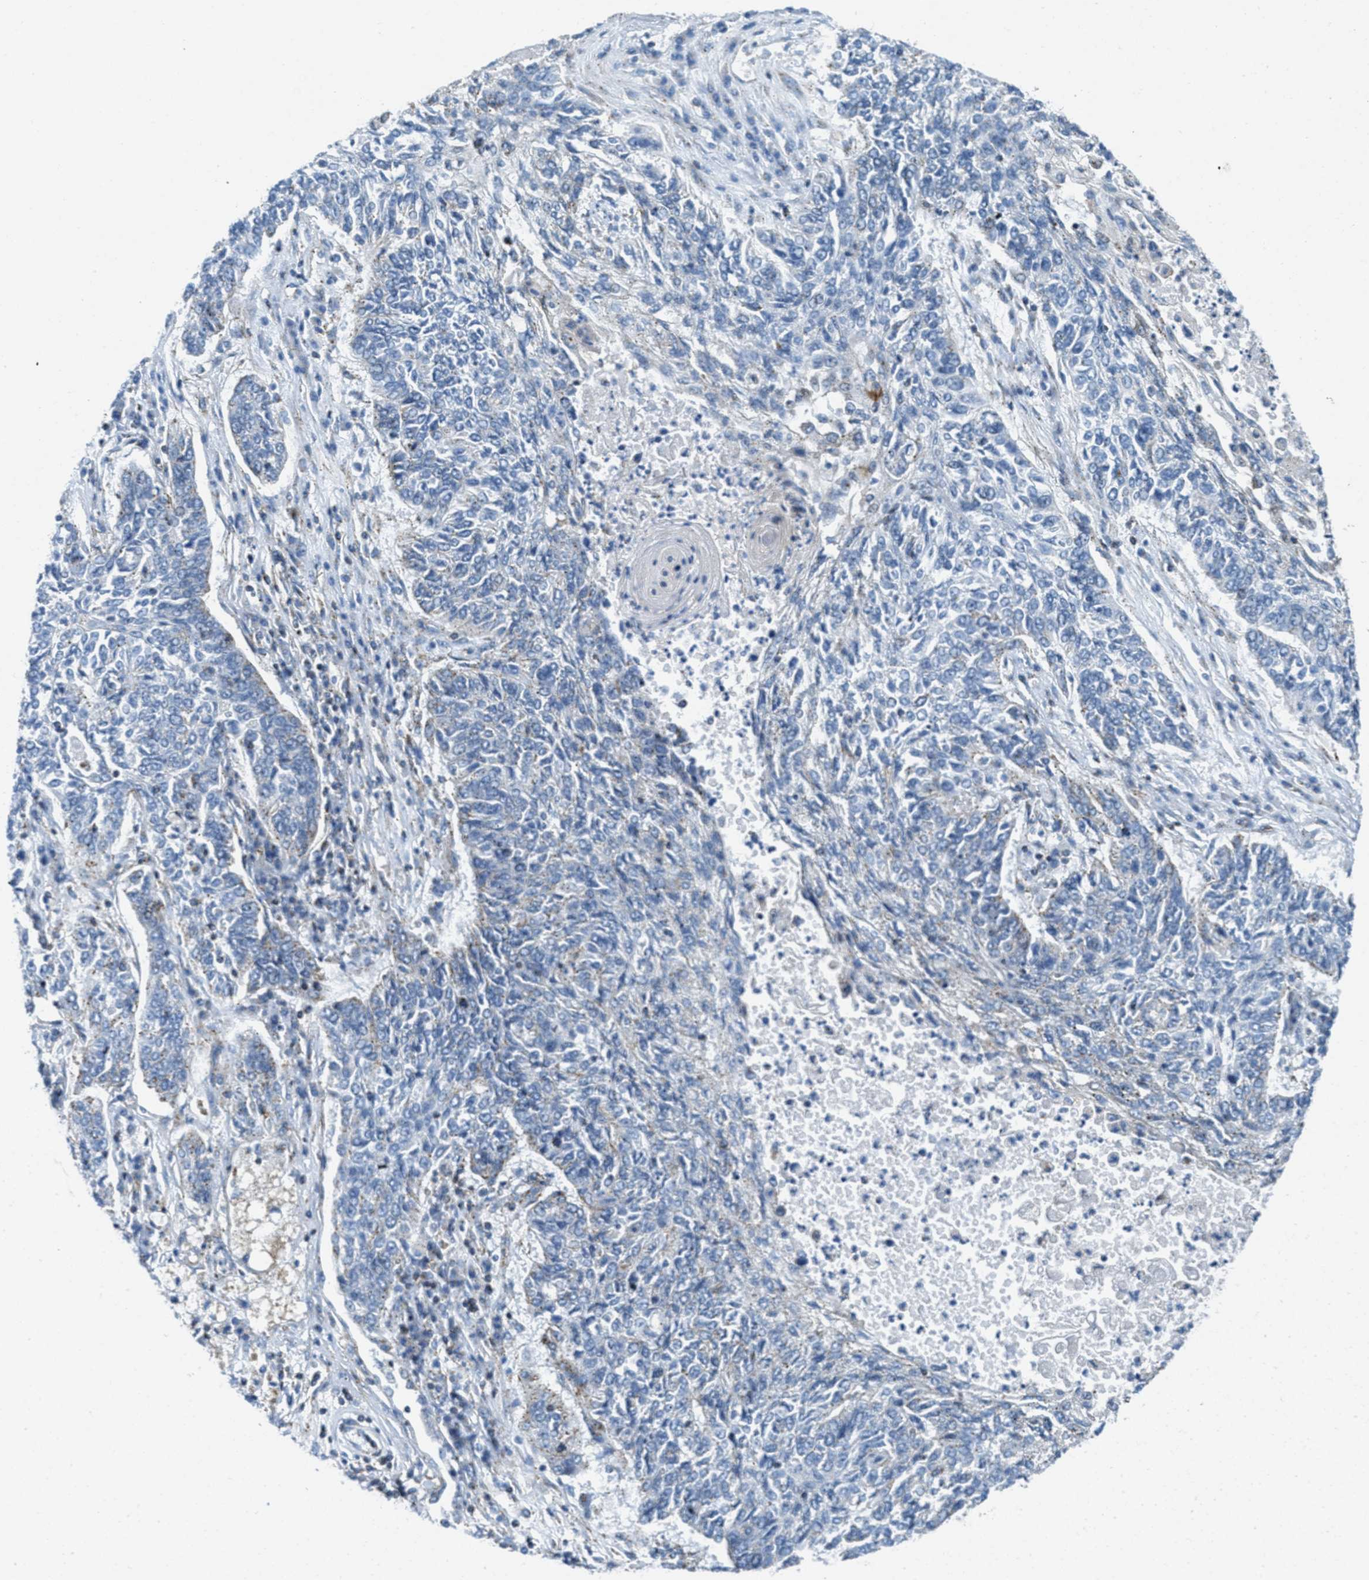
{"staining": {"intensity": "weak", "quantity": "<25%", "location": "cytoplasmic/membranous"}, "tissue": "lung cancer", "cell_type": "Tumor cells", "image_type": "cancer", "snomed": [{"axis": "morphology", "description": "Normal tissue, NOS"}, {"axis": "morphology", "description": "Squamous cell carcinoma, NOS"}, {"axis": "topography", "description": "Cartilage tissue"}, {"axis": "topography", "description": "Bronchus"}, {"axis": "topography", "description": "Lung"}], "caption": "Immunohistochemistry (IHC) histopathology image of human squamous cell carcinoma (lung) stained for a protein (brown), which shows no positivity in tumor cells. Nuclei are stained in blue.", "gene": "MFSD13A", "patient": {"sex": "female", "age": 49}}